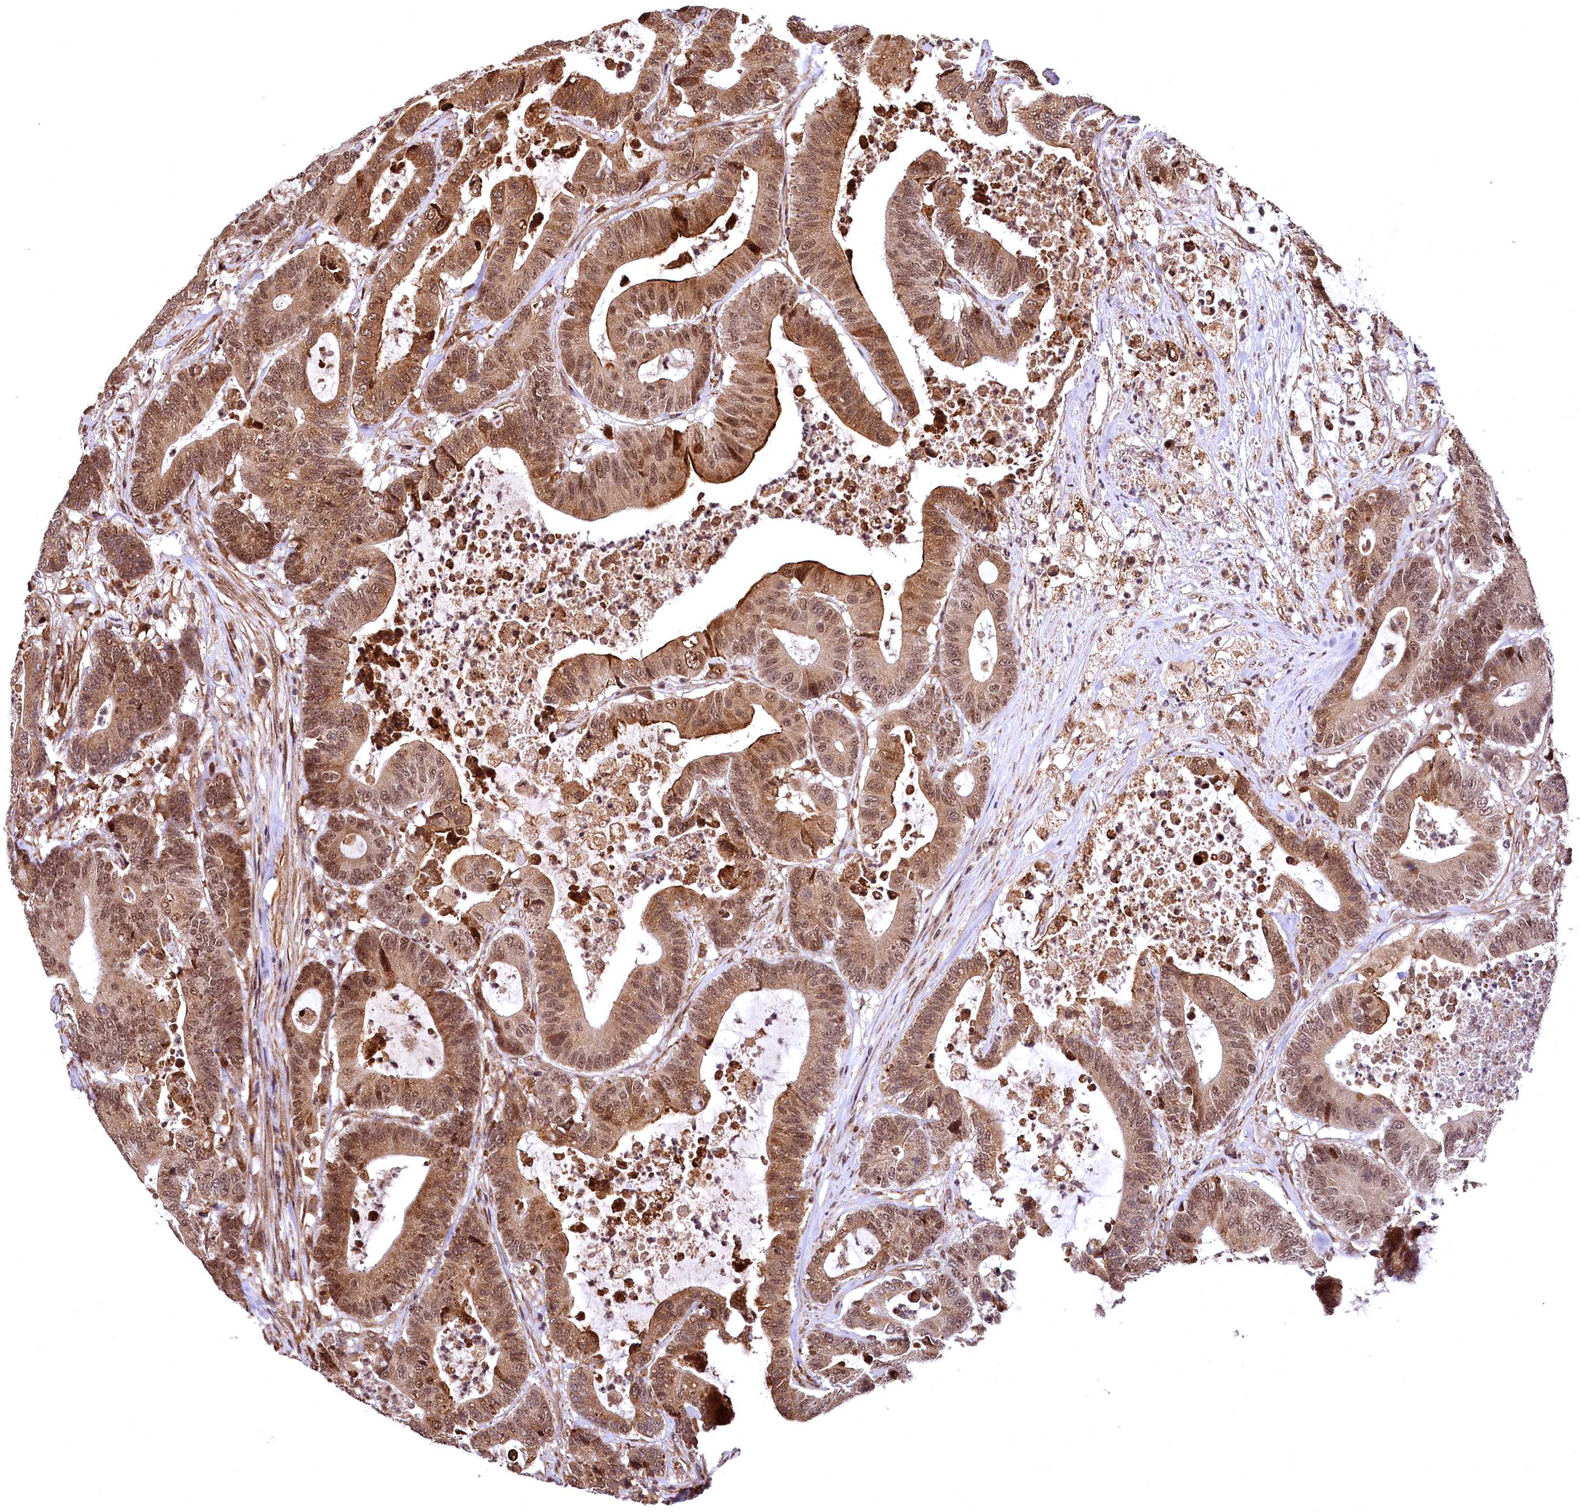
{"staining": {"intensity": "moderate", "quantity": ">75%", "location": "cytoplasmic/membranous,nuclear"}, "tissue": "colorectal cancer", "cell_type": "Tumor cells", "image_type": "cancer", "snomed": [{"axis": "morphology", "description": "Adenocarcinoma, NOS"}, {"axis": "topography", "description": "Colon"}], "caption": "Moderate cytoplasmic/membranous and nuclear protein staining is identified in approximately >75% of tumor cells in colorectal cancer (adenocarcinoma).", "gene": "PDS5B", "patient": {"sex": "female", "age": 84}}